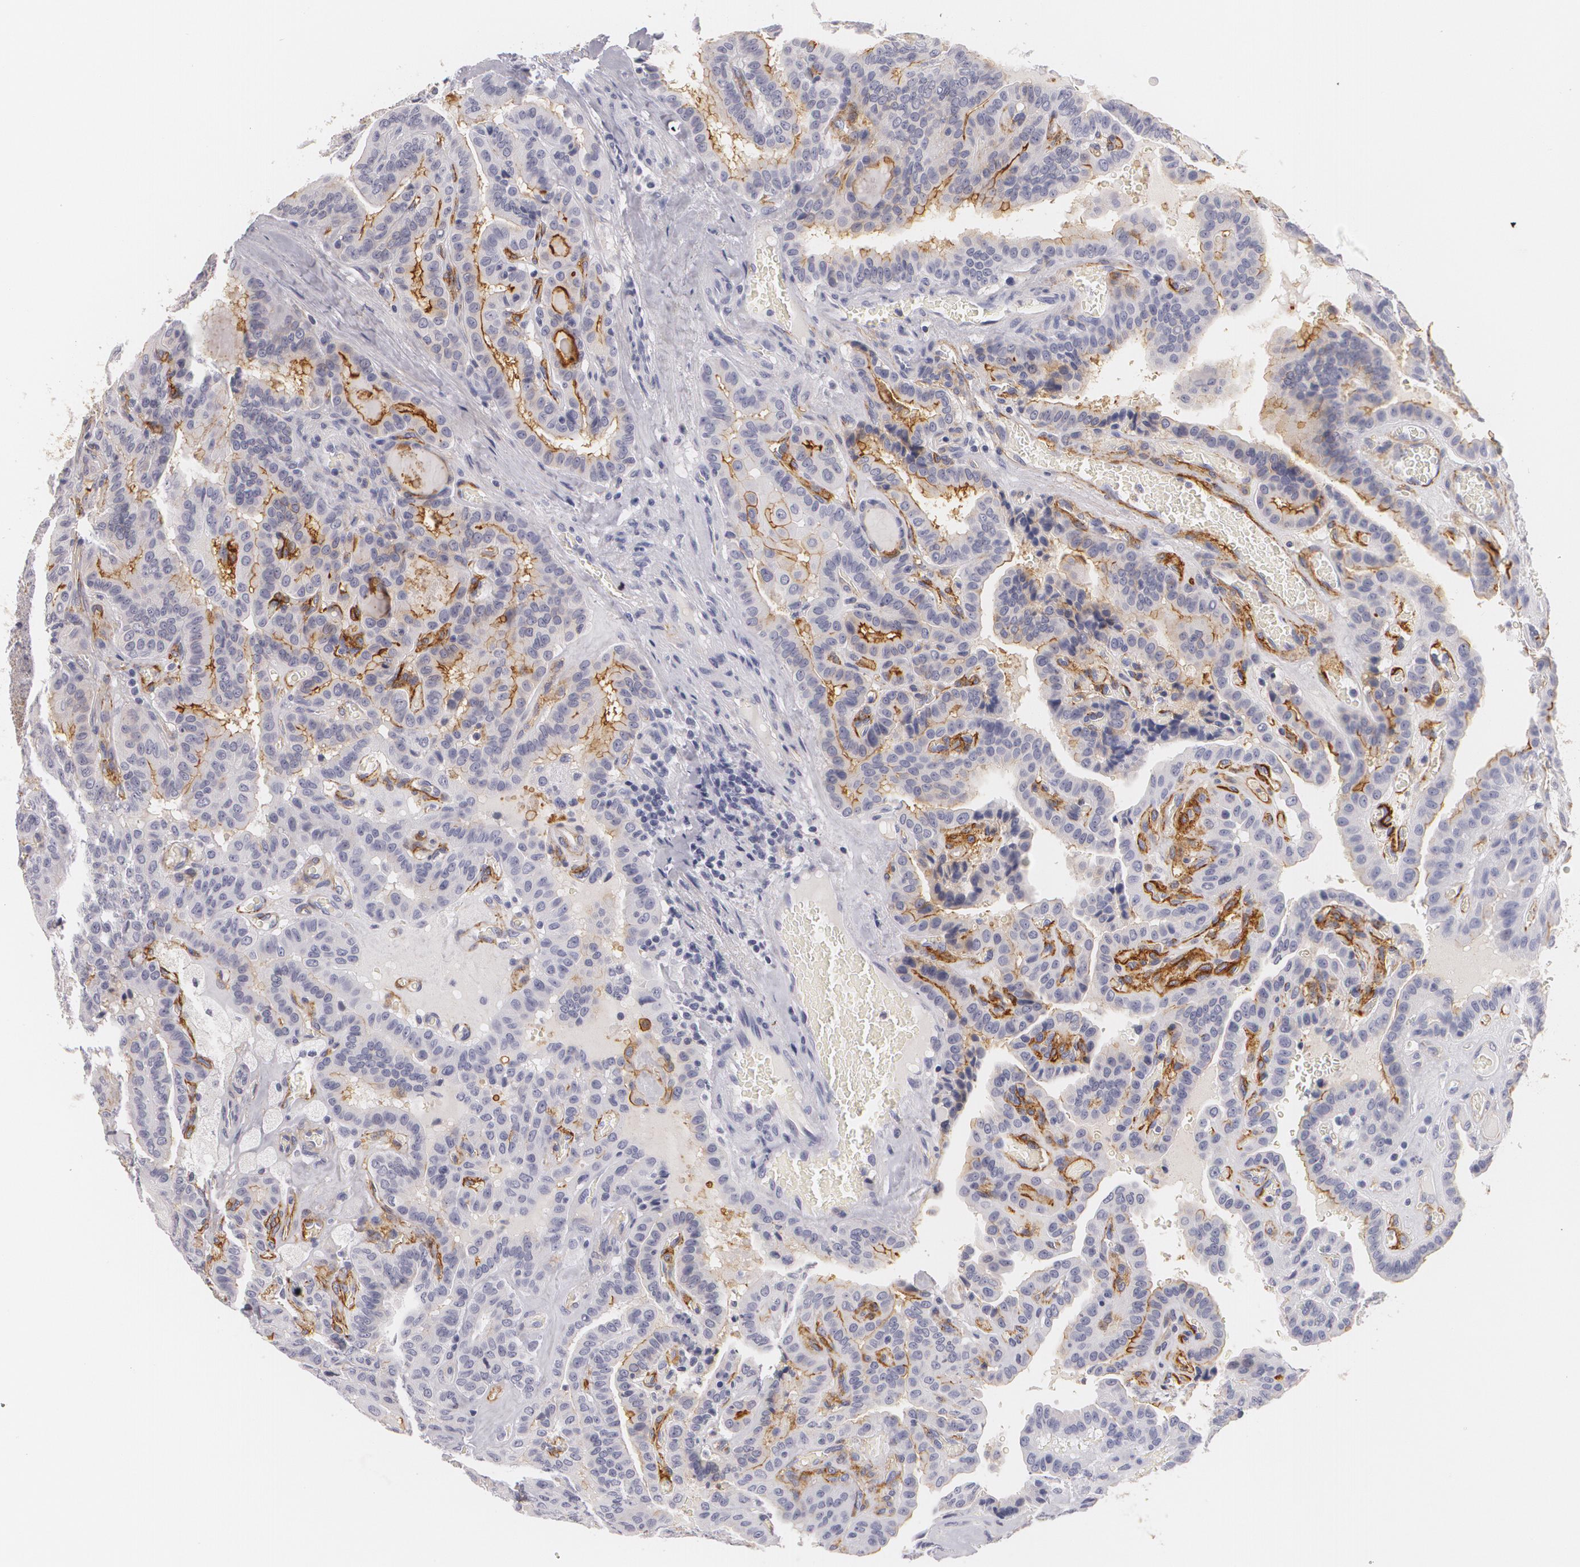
{"staining": {"intensity": "negative", "quantity": "none", "location": "none"}, "tissue": "thyroid cancer", "cell_type": "Tumor cells", "image_type": "cancer", "snomed": [{"axis": "morphology", "description": "Papillary adenocarcinoma, NOS"}, {"axis": "topography", "description": "Thyroid gland"}], "caption": "High power microscopy photomicrograph of an IHC image of thyroid papillary adenocarcinoma, revealing no significant positivity in tumor cells.", "gene": "NGFR", "patient": {"sex": "male", "age": 87}}